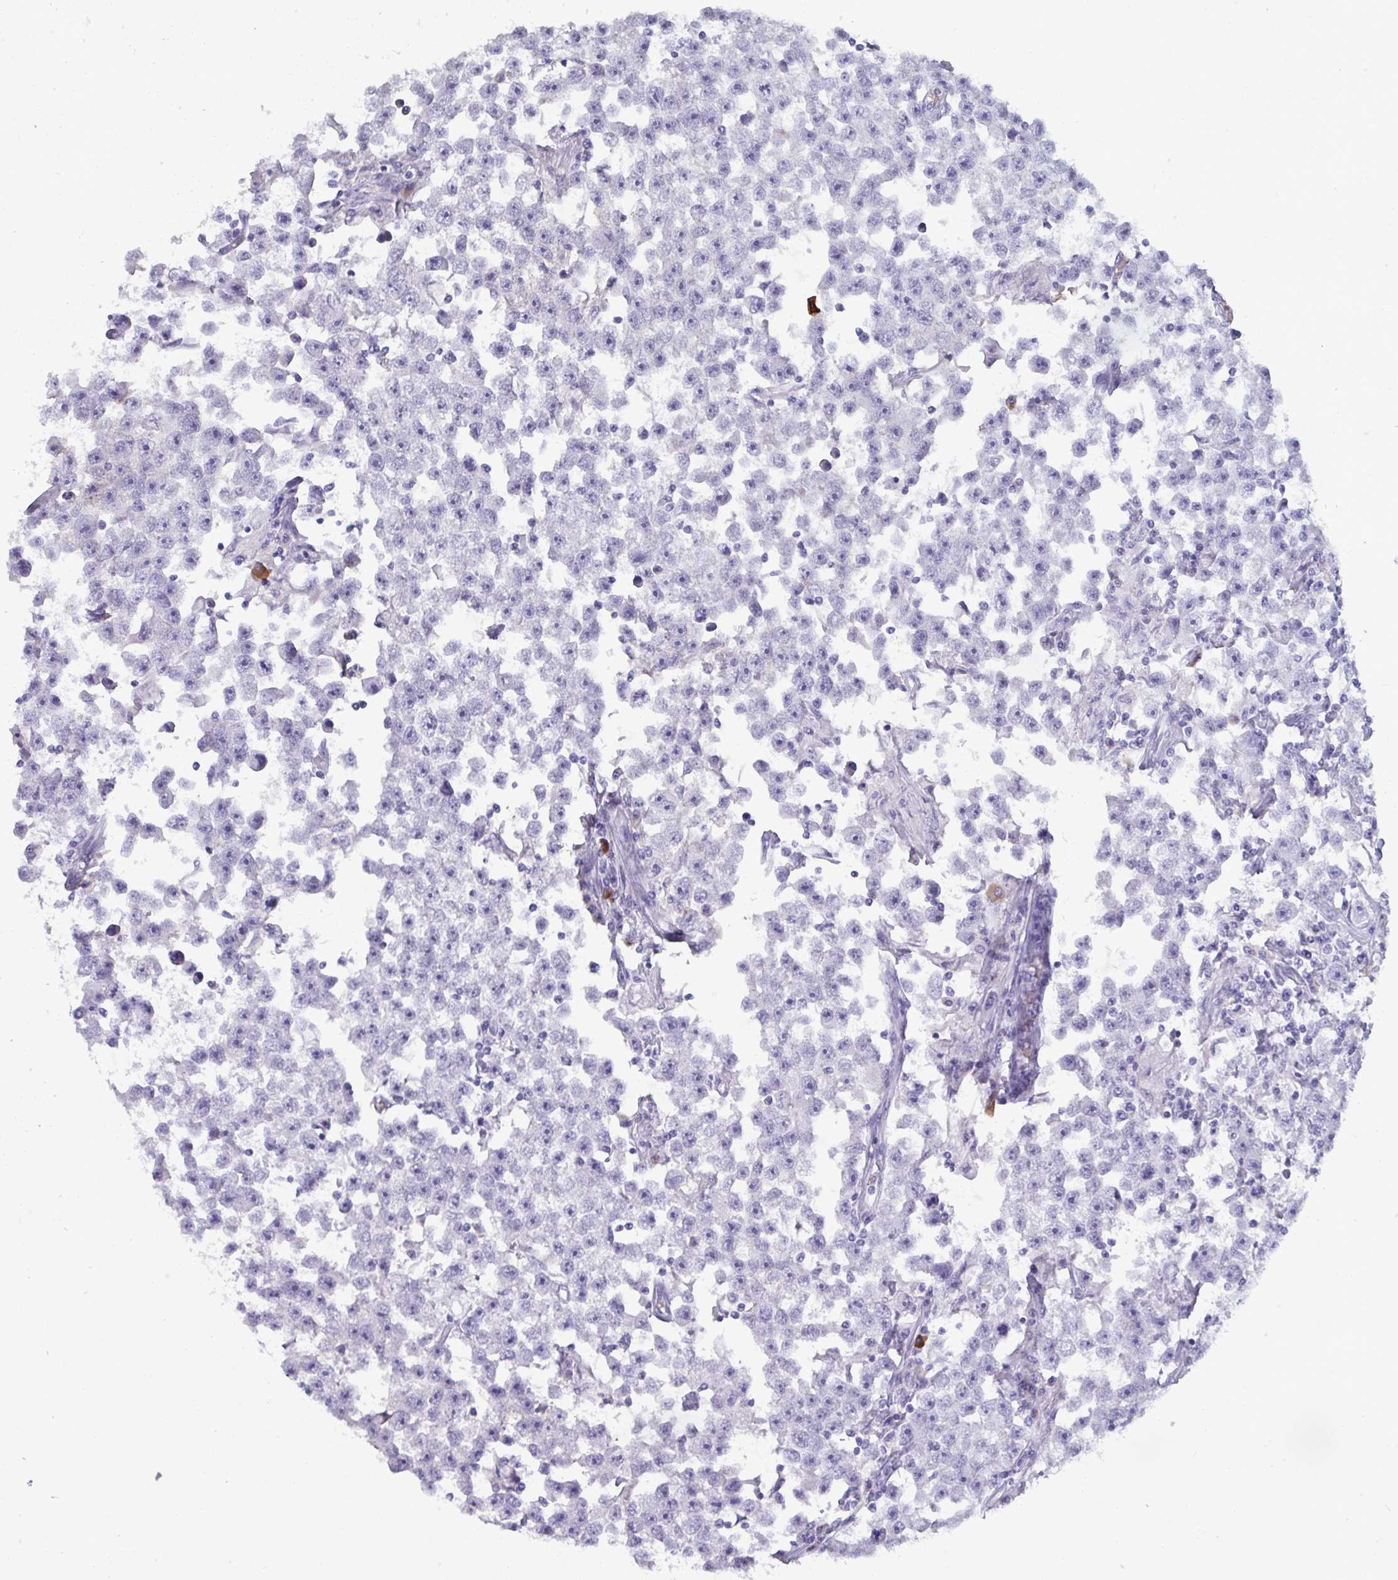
{"staining": {"intensity": "negative", "quantity": "none", "location": "none"}, "tissue": "testis cancer", "cell_type": "Tumor cells", "image_type": "cancer", "snomed": [{"axis": "morphology", "description": "Seminoma, NOS"}, {"axis": "topography", "description": "Testis"}], "caption": "A photomicrograph of testis cancer (seminoma) stained for a protein shows no brown staining in tumor cells.", "gene": "SLC2A1", "patient": {"sex": "male", "age": 33}}